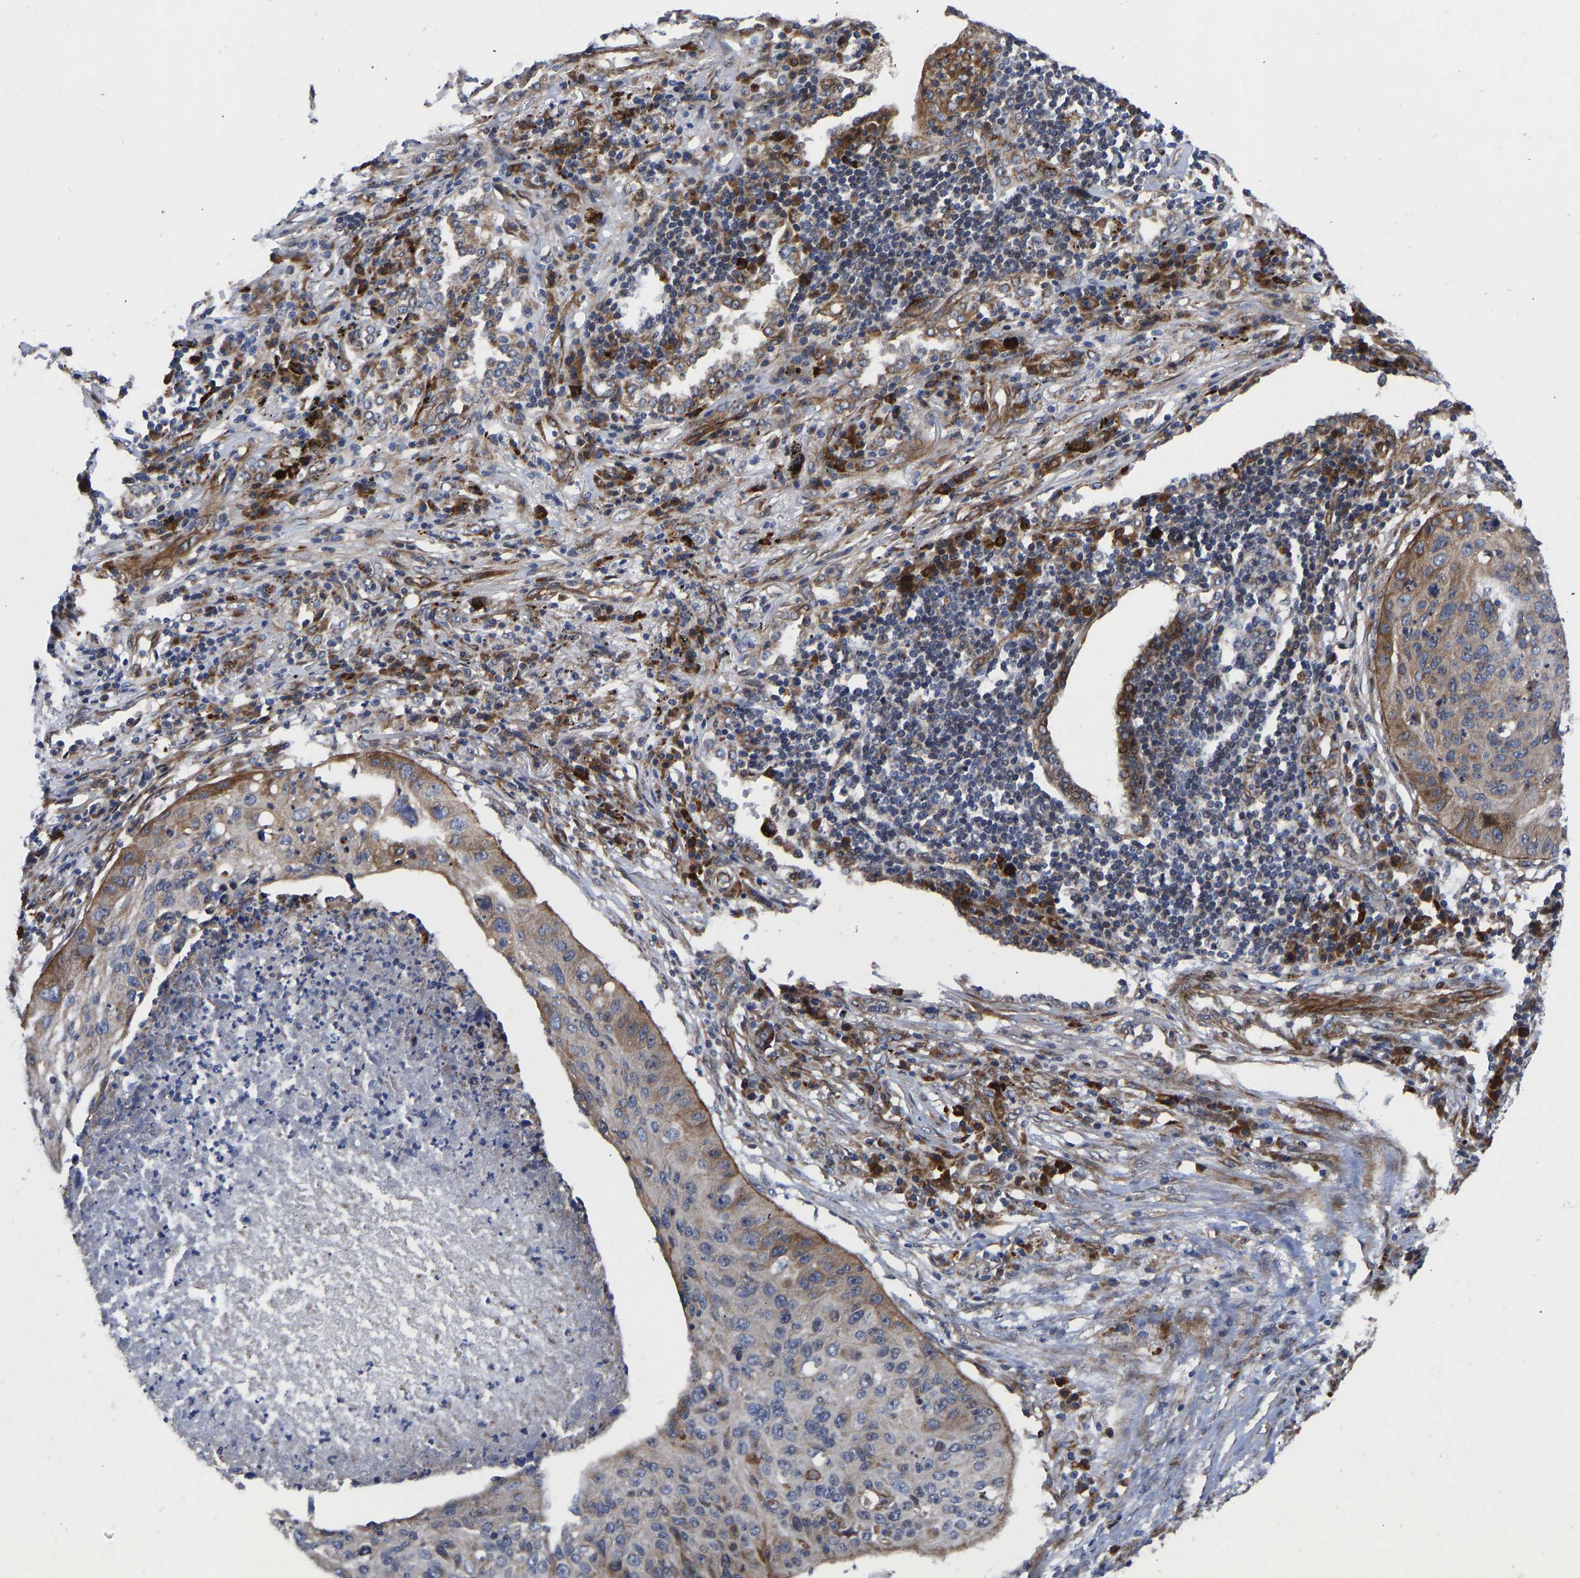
{"staining": {"intensity": "moderate", "quantity": "25%-75%", "location": "cytoplasmic/membranous"}, "tissue": "lung cancer", "cell_type": "Tumor cells", "image_type": "cancer", "snomed": [{"axis": "morphology", "description": "Squamous cell carcinoma, NOS"}, {"axis": "topography", "description": "Lung"}], "caption": "Brown immunohistochemical staining in human squamous cell carcinoma (lung) displays moderate cytoplasmic/membranous expression in approximately 25%-75% of tumor cells.", "gene": "TMEM38B", "patient": {"sex": "female", "age": 63}}